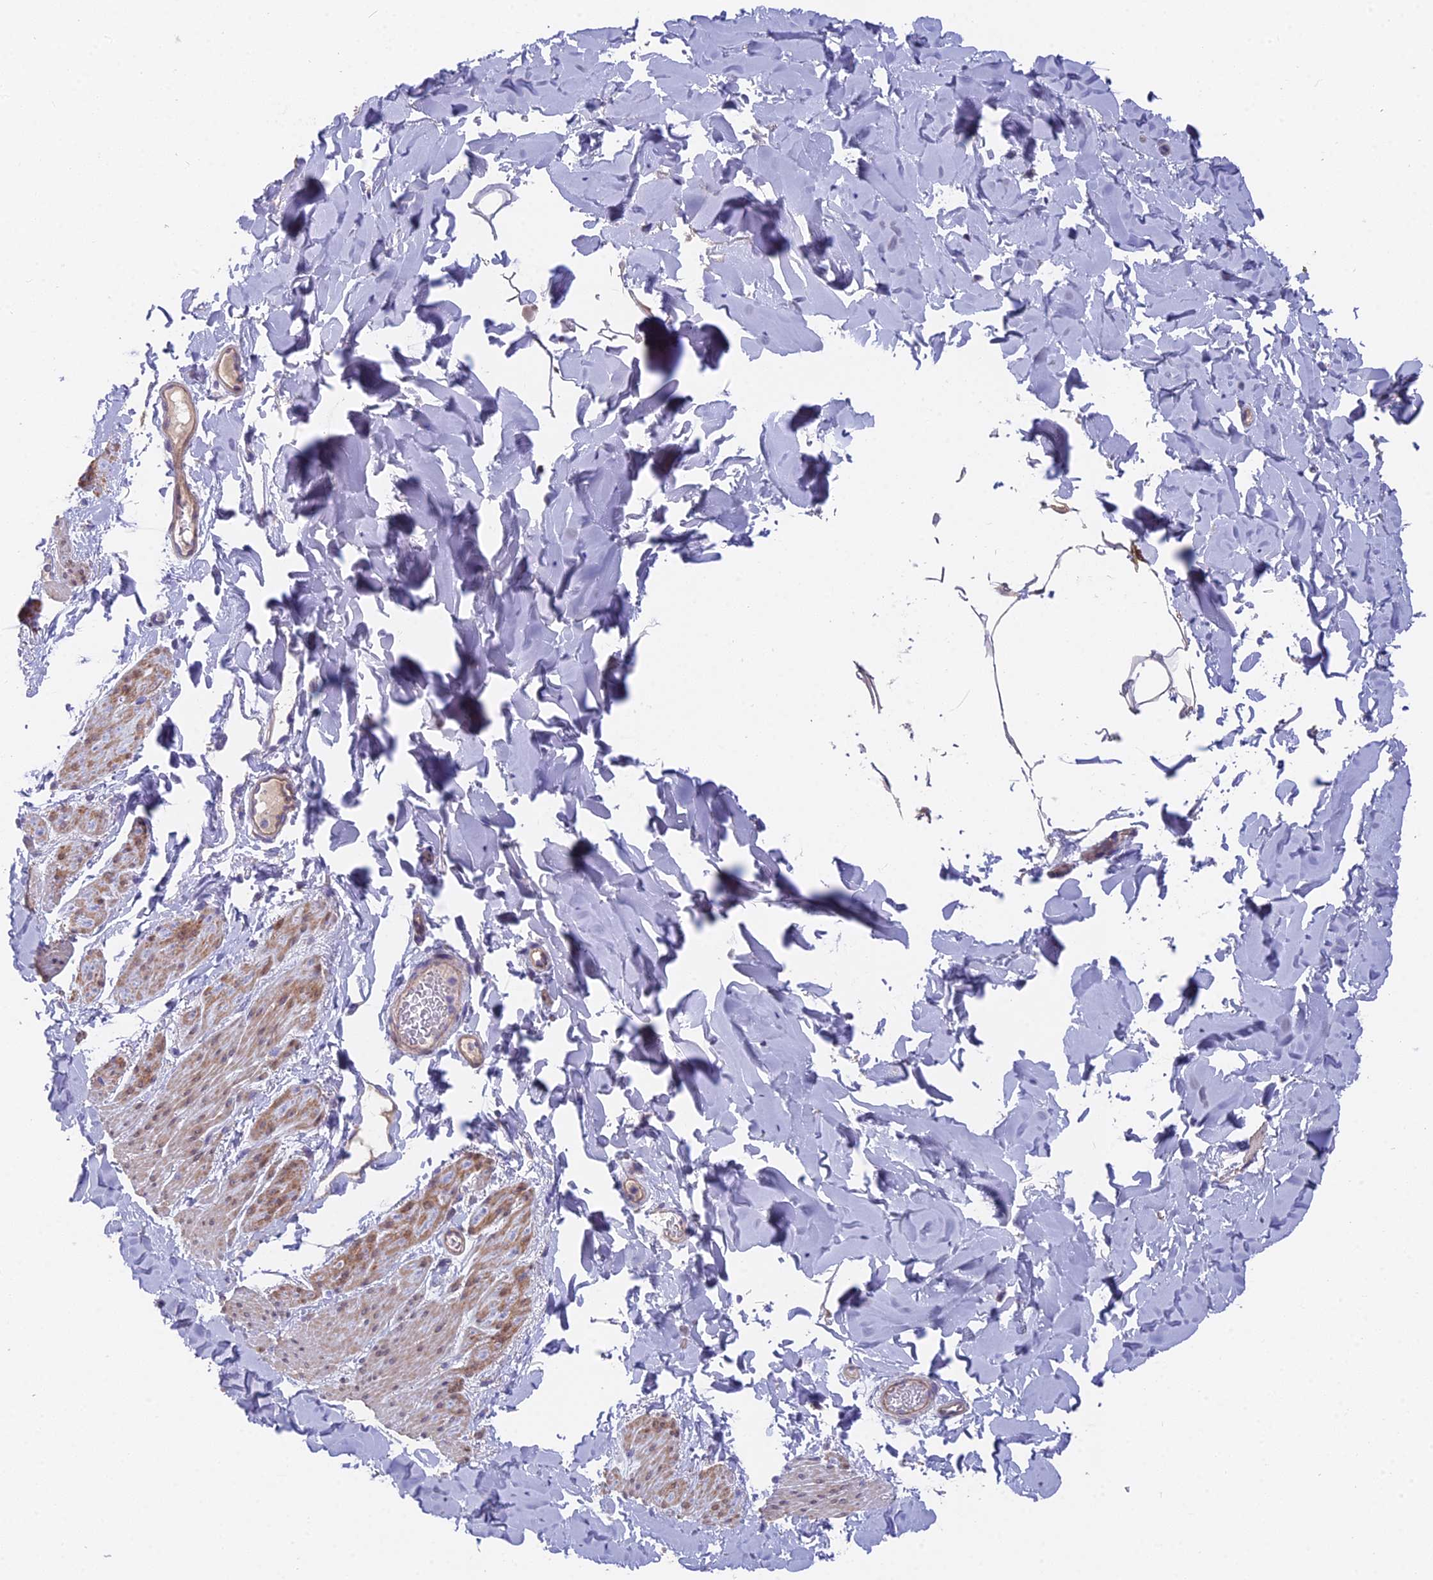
{"staining": {"intensity": "moderate", "quantity": "<25%", "location": "cytoplasmic/membranous"}, "tissue": "smooth muscle", "cell_type": "Smooth muscle cells", "image_type": "normal", "snomed": [{"axis": "morphology", "description": "Normal tissue, NOS"}, {"axis": "topography", "description": "Colon"}, {"axis": "topography", "description": "Peripheral nerve tissue"}], "caption": "Immunohistochemistry (IHC) micrograph of benign smooth muscle: smooth muscle stained using immunohistochemistry (IHC) displays low levels of moderate protein expression localized specifically in the cytoplasmic/membranous of smooth muscle cells, appearing as a cytoplasmic/membranous brown color.", "gene": "FAM168B", "patient": {"sex": "female", "age": 61}}